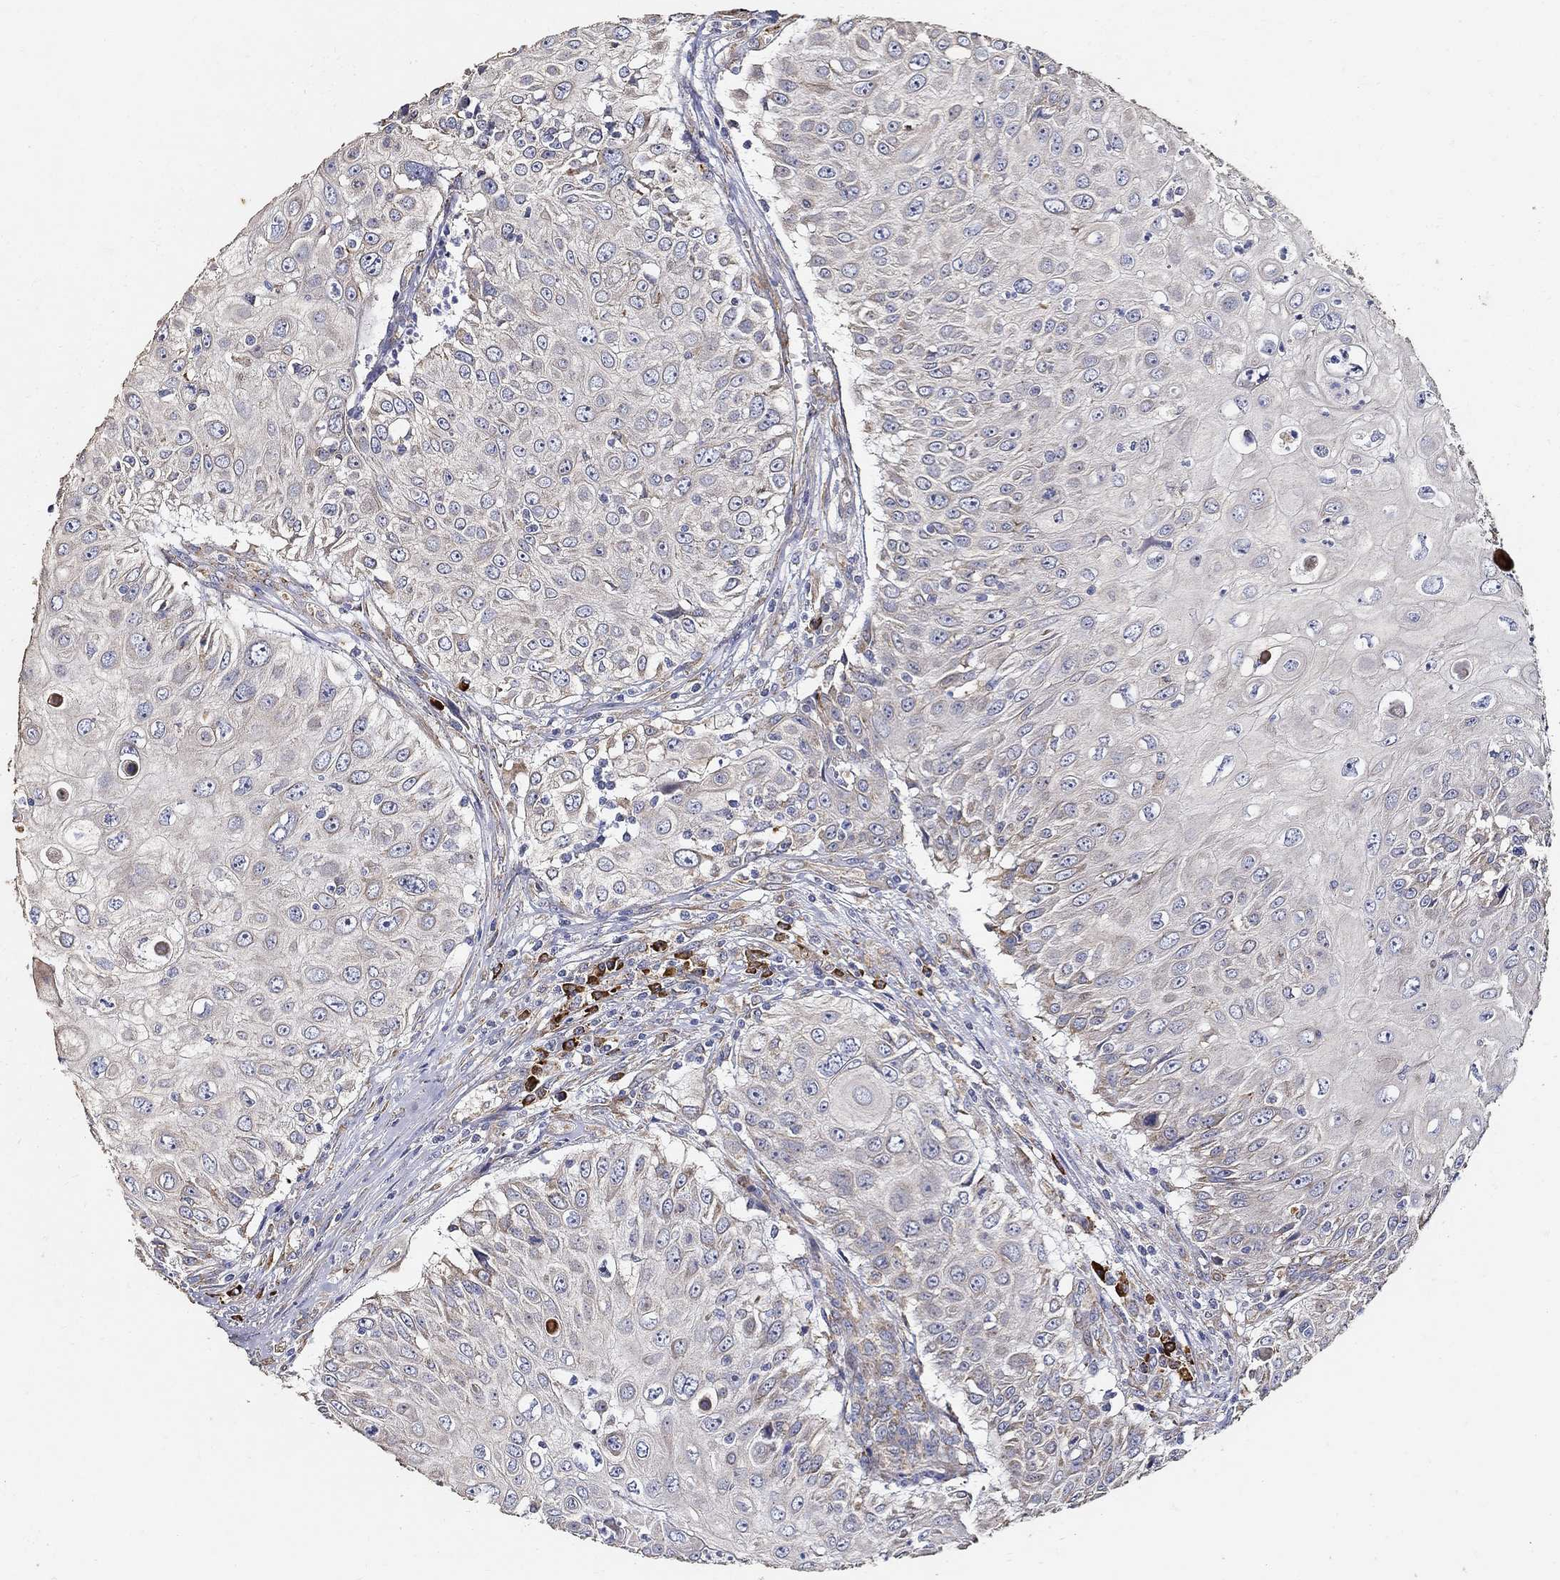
{"staining": {"intensity": "negative", "quantity": "none", "location": "none"}, "tissue": "urothelial cancer", "cell_type": "Tumor cells", "image_type": "cancer", "snomed": [{"axis": "morphology", "description": "Urothelial carcinoma, High grade"}, {"axis": "topography", "description": "Urinary bladder"}], "caption": "Immunohistochemistry (IHC) photomicrograph of urothelial cancer stained for a protein (brown), which displays no positivity in tumor cells. The staining is performed using DAB (3,3'-diaminobenzidine) brown chromogen with nuclei counter-stained in using hematoxylin.", "gene": "EMILIN3", "patient": {"sex": "female", "age": 79}}